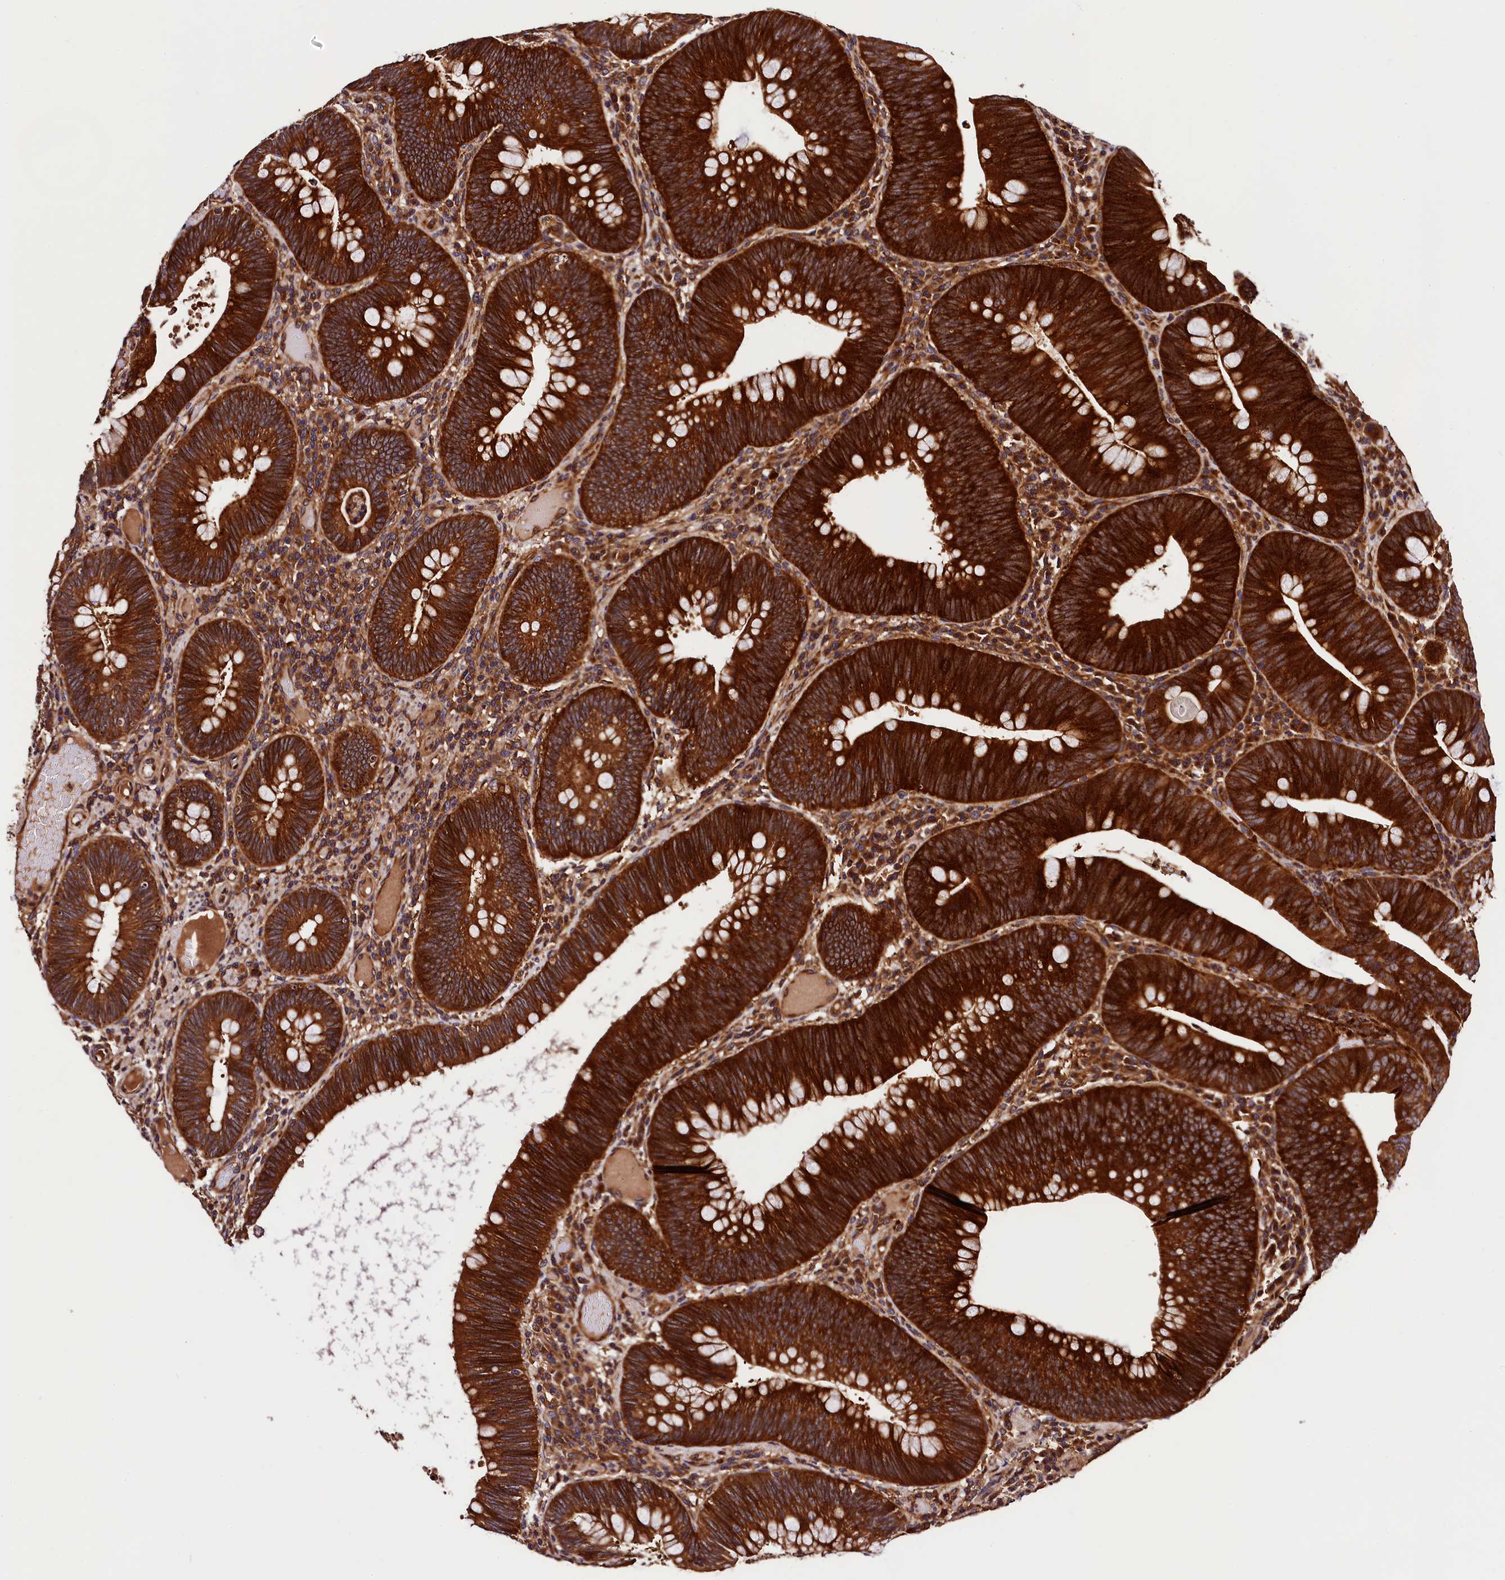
{"staining": {"intensity": "strong", "quantity": ">75%", "location": "cytoplasmic/membranous"}, "tissue": "colorectal cancer", "cell_type": "Tumor cells", "image_type": "cancer", "snomed": [{"axis": "morphology", "description": "Adenocarcinoma, NOS"}, {"axis": "topography", "description": "Rectum"}], "caption": "A high amount of strong cytoplasmic/membranous staining is identified in approximately >75% of tumor cells in colorectal adenocarcinoma tissue.", "gene": "VPS35", "patient": {"sex": "female", "age": 75}}